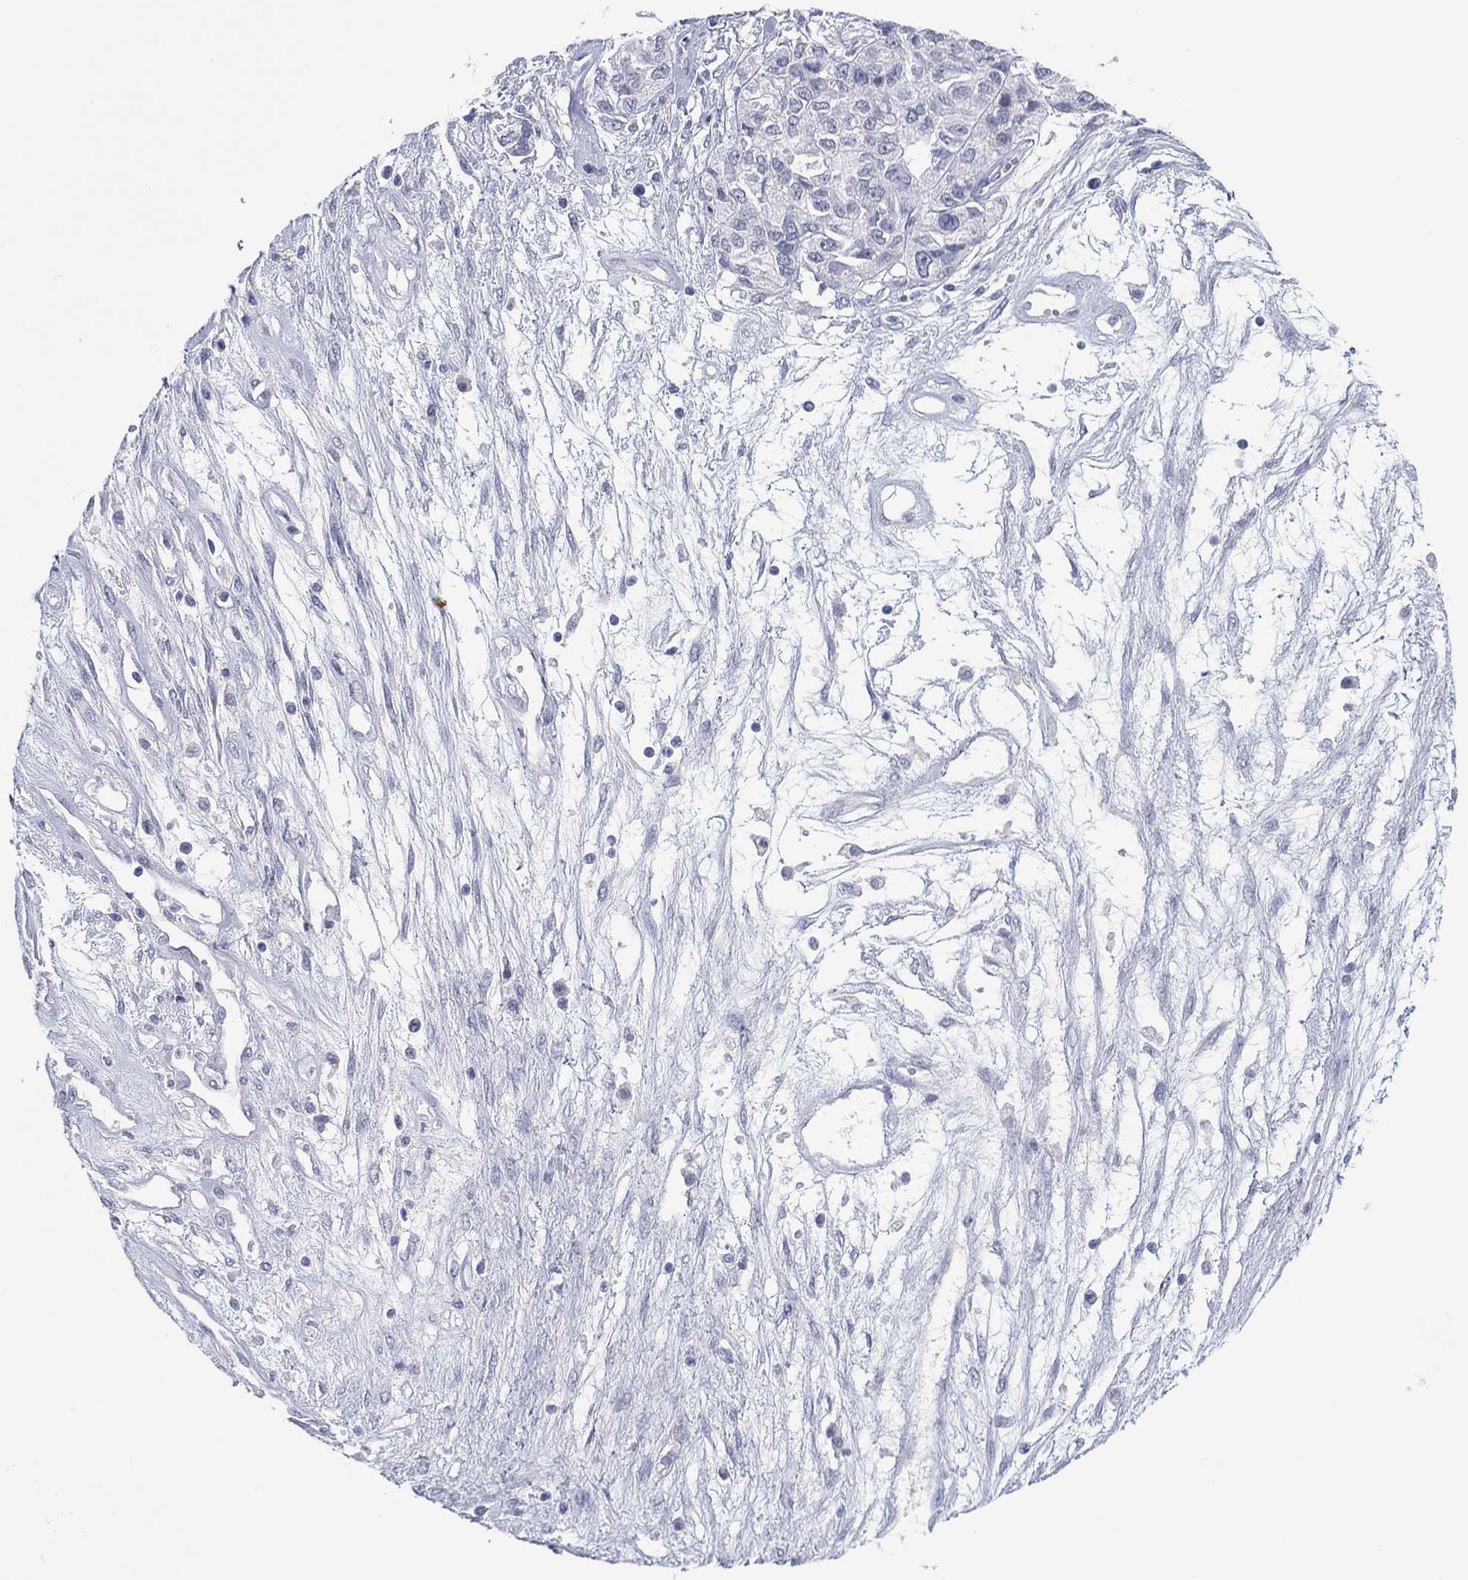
{"staining": {"intensity": "negative", "quantity": "none", "location": "none"}, "tissue": "ovarian cancer", "cell_type": "Tumor cells", "image_type": "cancer", "snomed": [{"axis": "morphology", "description": "Cystadenocarcinoma, serous, NOS"}, {"axis": "topography", "description": "Ovary"}], "caption": "Immunohistochemical staining of human ovarian serous cystadenocarcinoma demonstrates no significant staining in tumor cells.", "gene": "UTF1", "patient": {"sex": "female", "age": 87}}